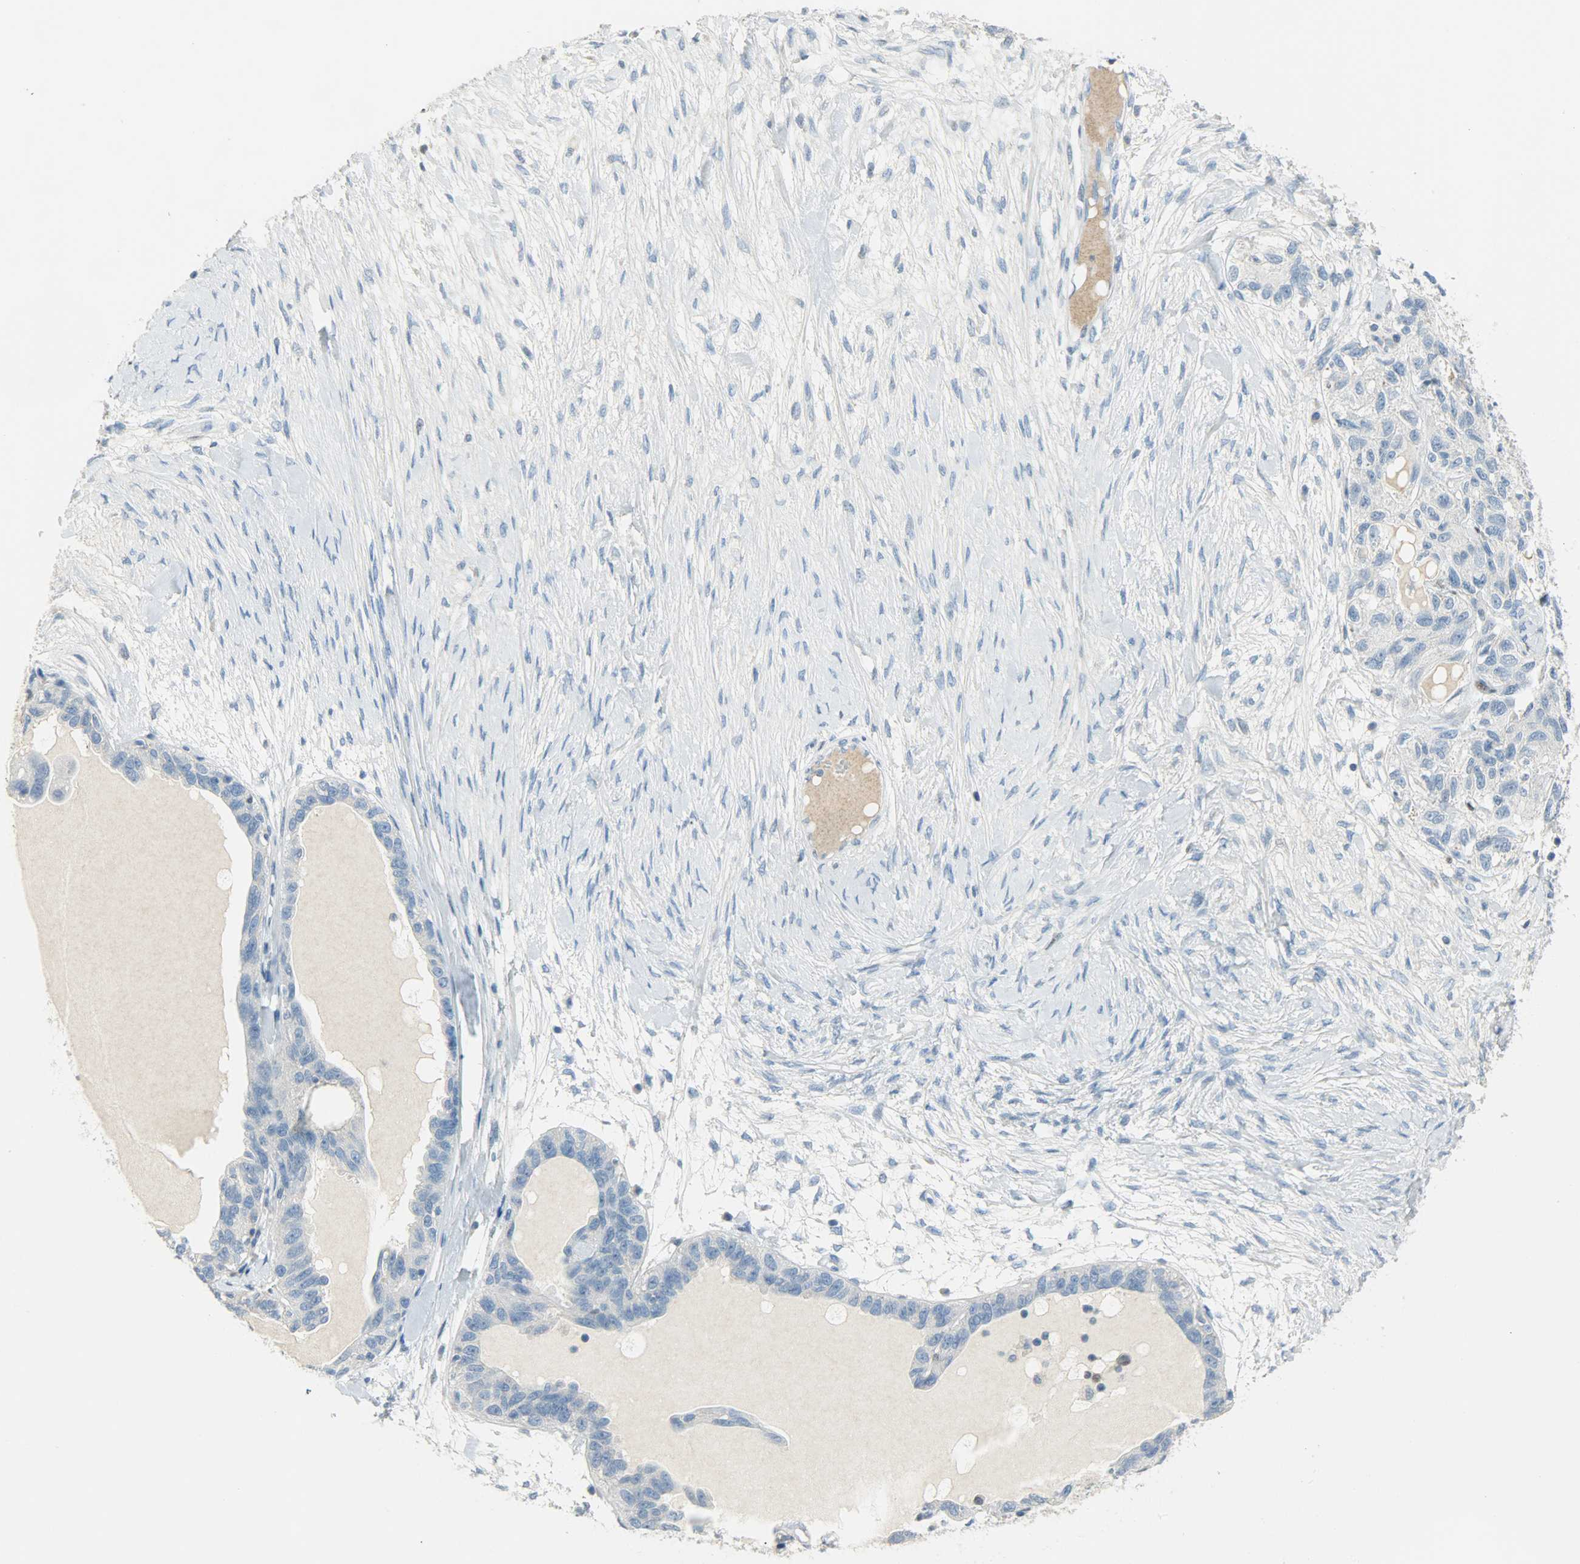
{"staining": {"intensity": "negative", "quantity": "none", "location": "none"}, "tissue": "ovarian cancer", "cell_type": "Tumor cells", "image_type": "cancer", "snomed": [{"axis": "morphology", "description": "Cystadenocarcinoma, serous, NOS"}, {"axis": "topography", "description": "Ovary"}], "caption": "Image shows no protein staining in tumor cells of ovarian cancer (serous cystadenocarcinoma) tissue.", "gene": "JUNB", "patient": {"sex": "female", "age": 82}}